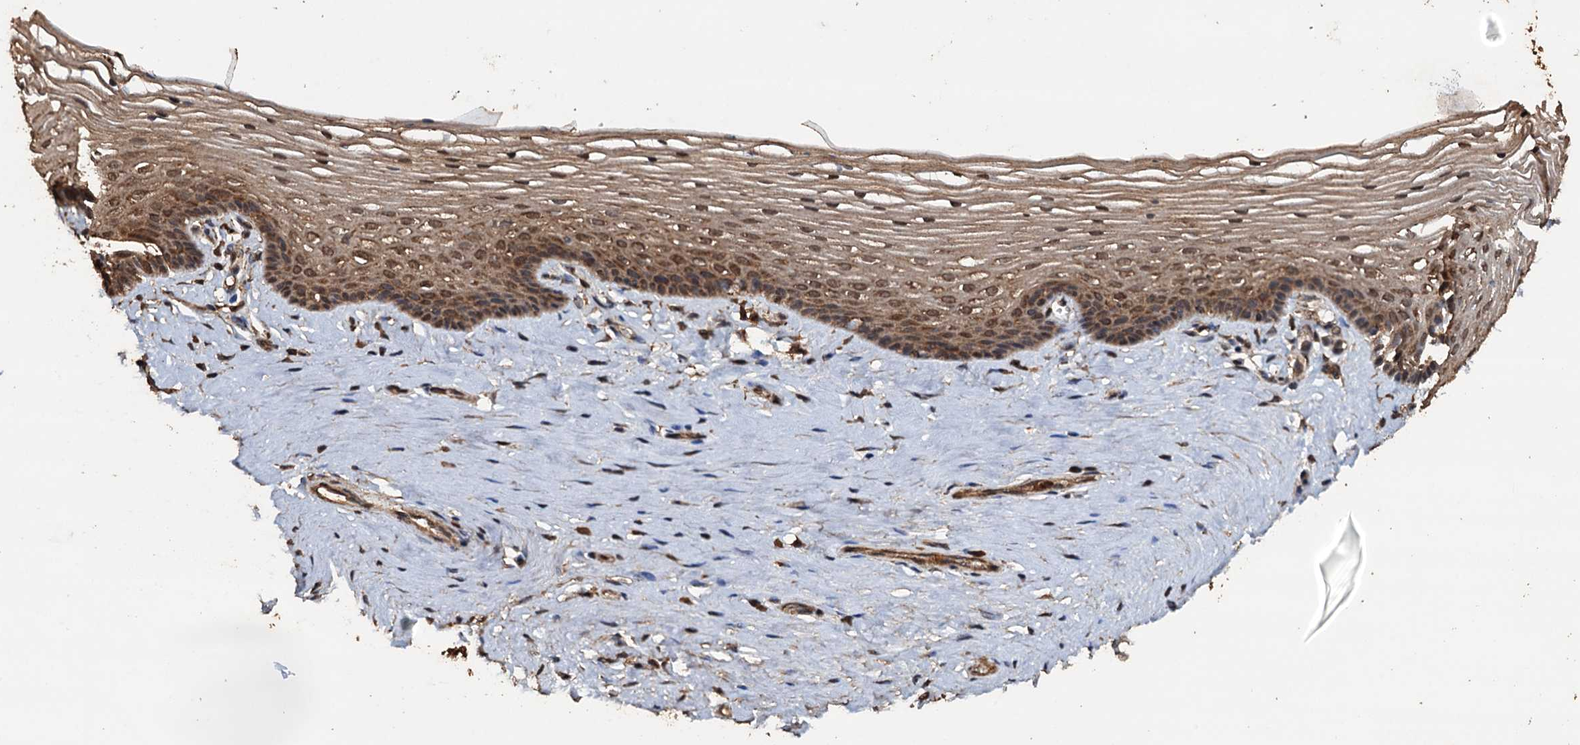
{"staining": {"intensity": "moderate", "quantity": ">75%", "location": "cytoplasmic/membranous"}, "tissue": "vagina", "cell_type": "Squamous epithelial cells", "image_type": "normal", "snomed": [{"axis": "morphology", "description": "Normal tissue, NOS"}, {"axis": "topography", "description": "Vagina"}], "caption": "A photomicrograph of human vagina stained for a protein shows moderate cytoplasmic/membranous brown staining in squamous epithelial cells.", "gene": "PSMD9", "patient": {"sex": "female", "age": 46}}